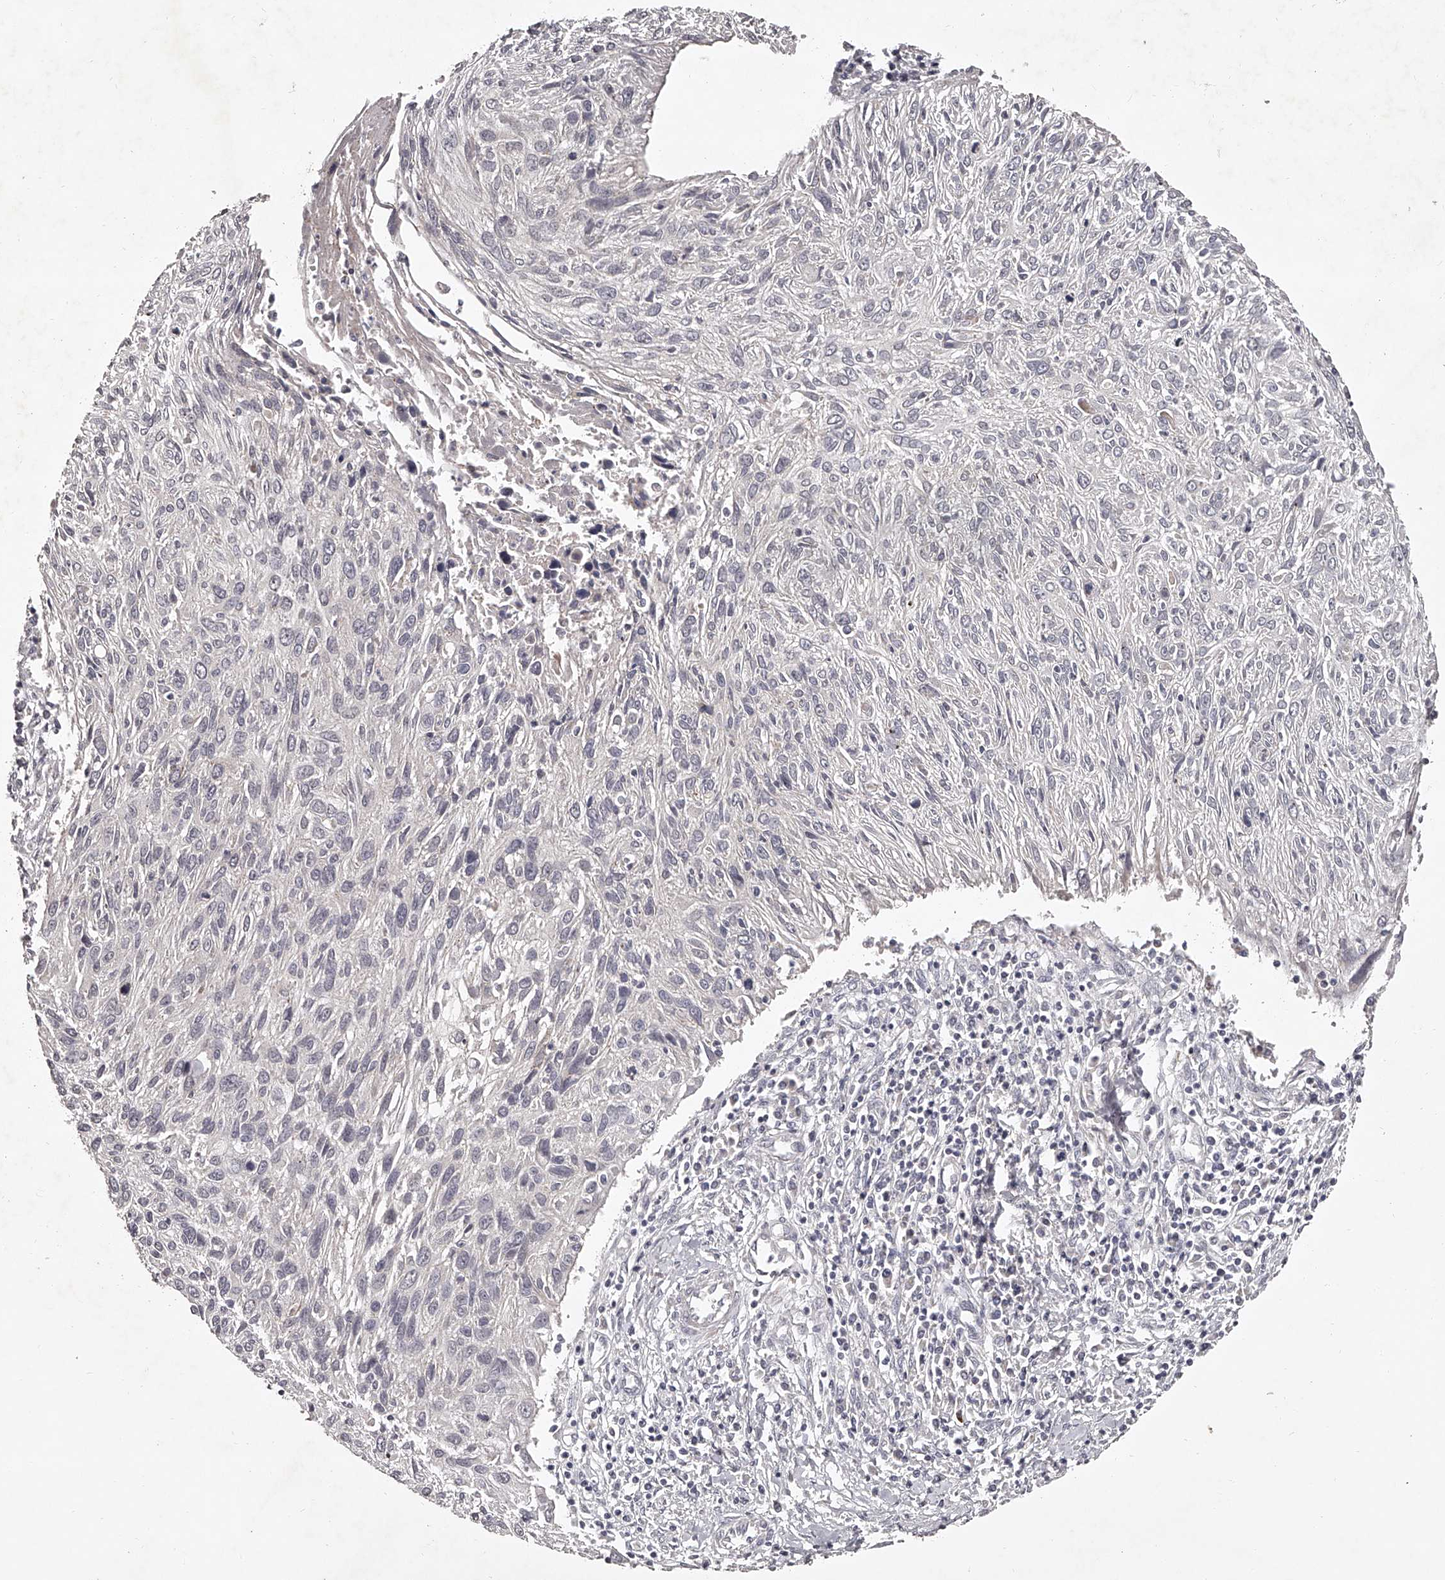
{"staining": {"intensity": "negative", "quantity": "none", "location": "none"}, "tissue": "cervical cancer", "cell_type": "Tumor cells", "image_type": "cancer", "snomed": [{"axis": "morphology", "description": "Squamous cell carcinoma, NOS"}, {"axis": "topography", "description": "Cervix"}], "caption": "Tumor cells are negative for protein expression in human squamous cell carcinoma (cervical).", "gene": "NT5DC1", "patient": {"sex": "female", "age": 51}}